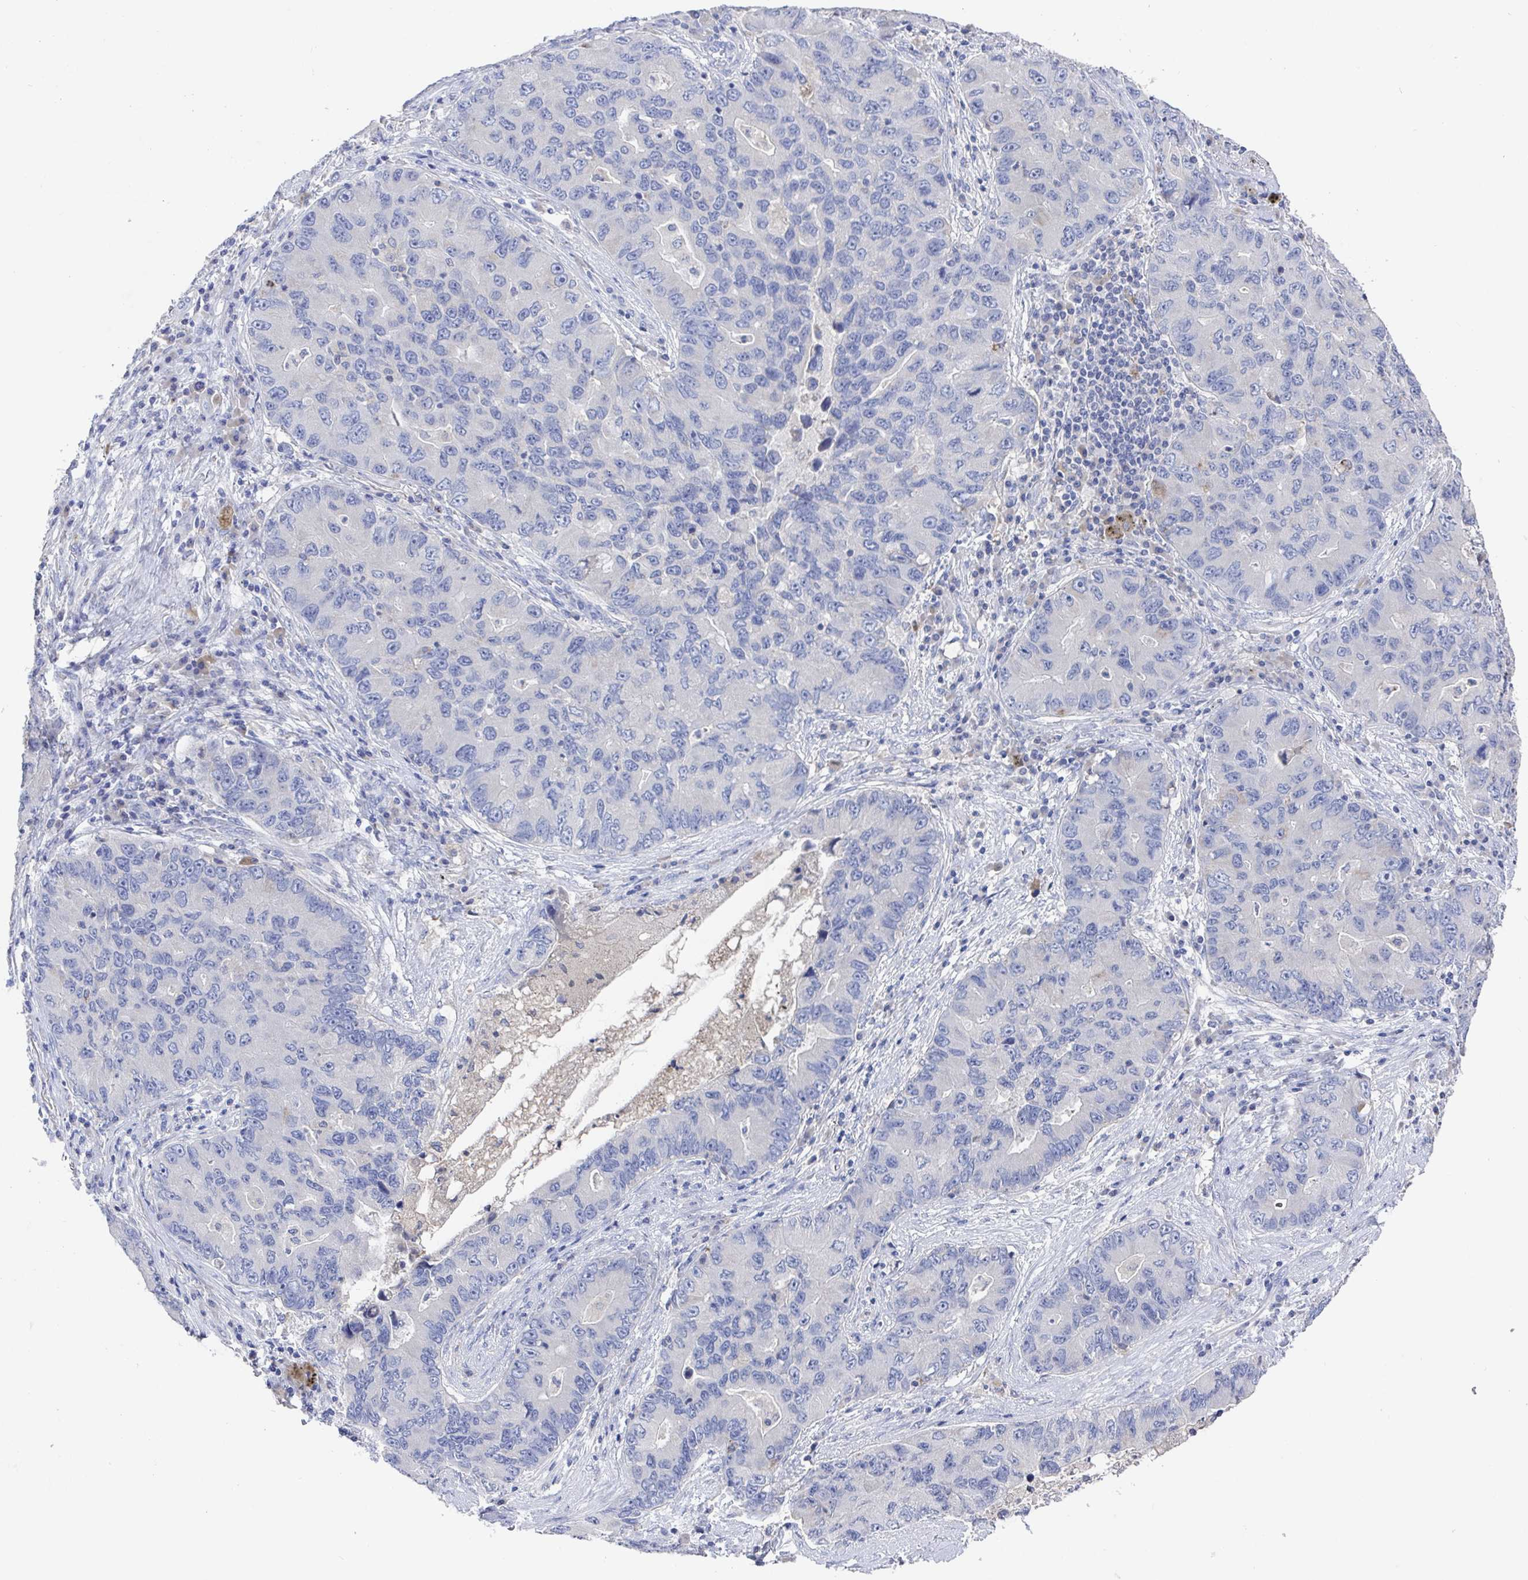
{"staining": {"intensity": "negative", "quantity": "none", "location": "none"}, "tissue": "lung cancer", "cell_type": "Tumor cells", "image_type": "cancer", "snomed": [{"axis": "morphology", "description": "Adenocarcinoma, NOS"}, {"axis": "morphology", "description": "Adenocarcinoma, metastatic, NOS"}, {"axis": "topography", "description": "Lymph node"}, {"axis": "topography", "description": "Lung"}], "caption": "DAB (3,3'-diaminobenzidine) immunohistochemical staining of human lung cancer displays no significant staining in tumor cells. (DAB (3,3'-diaminobenzidine) immunohistochemistry, high magnification).", "gene": "GPR148", "patient": {"sex": "female", "age": 54}}